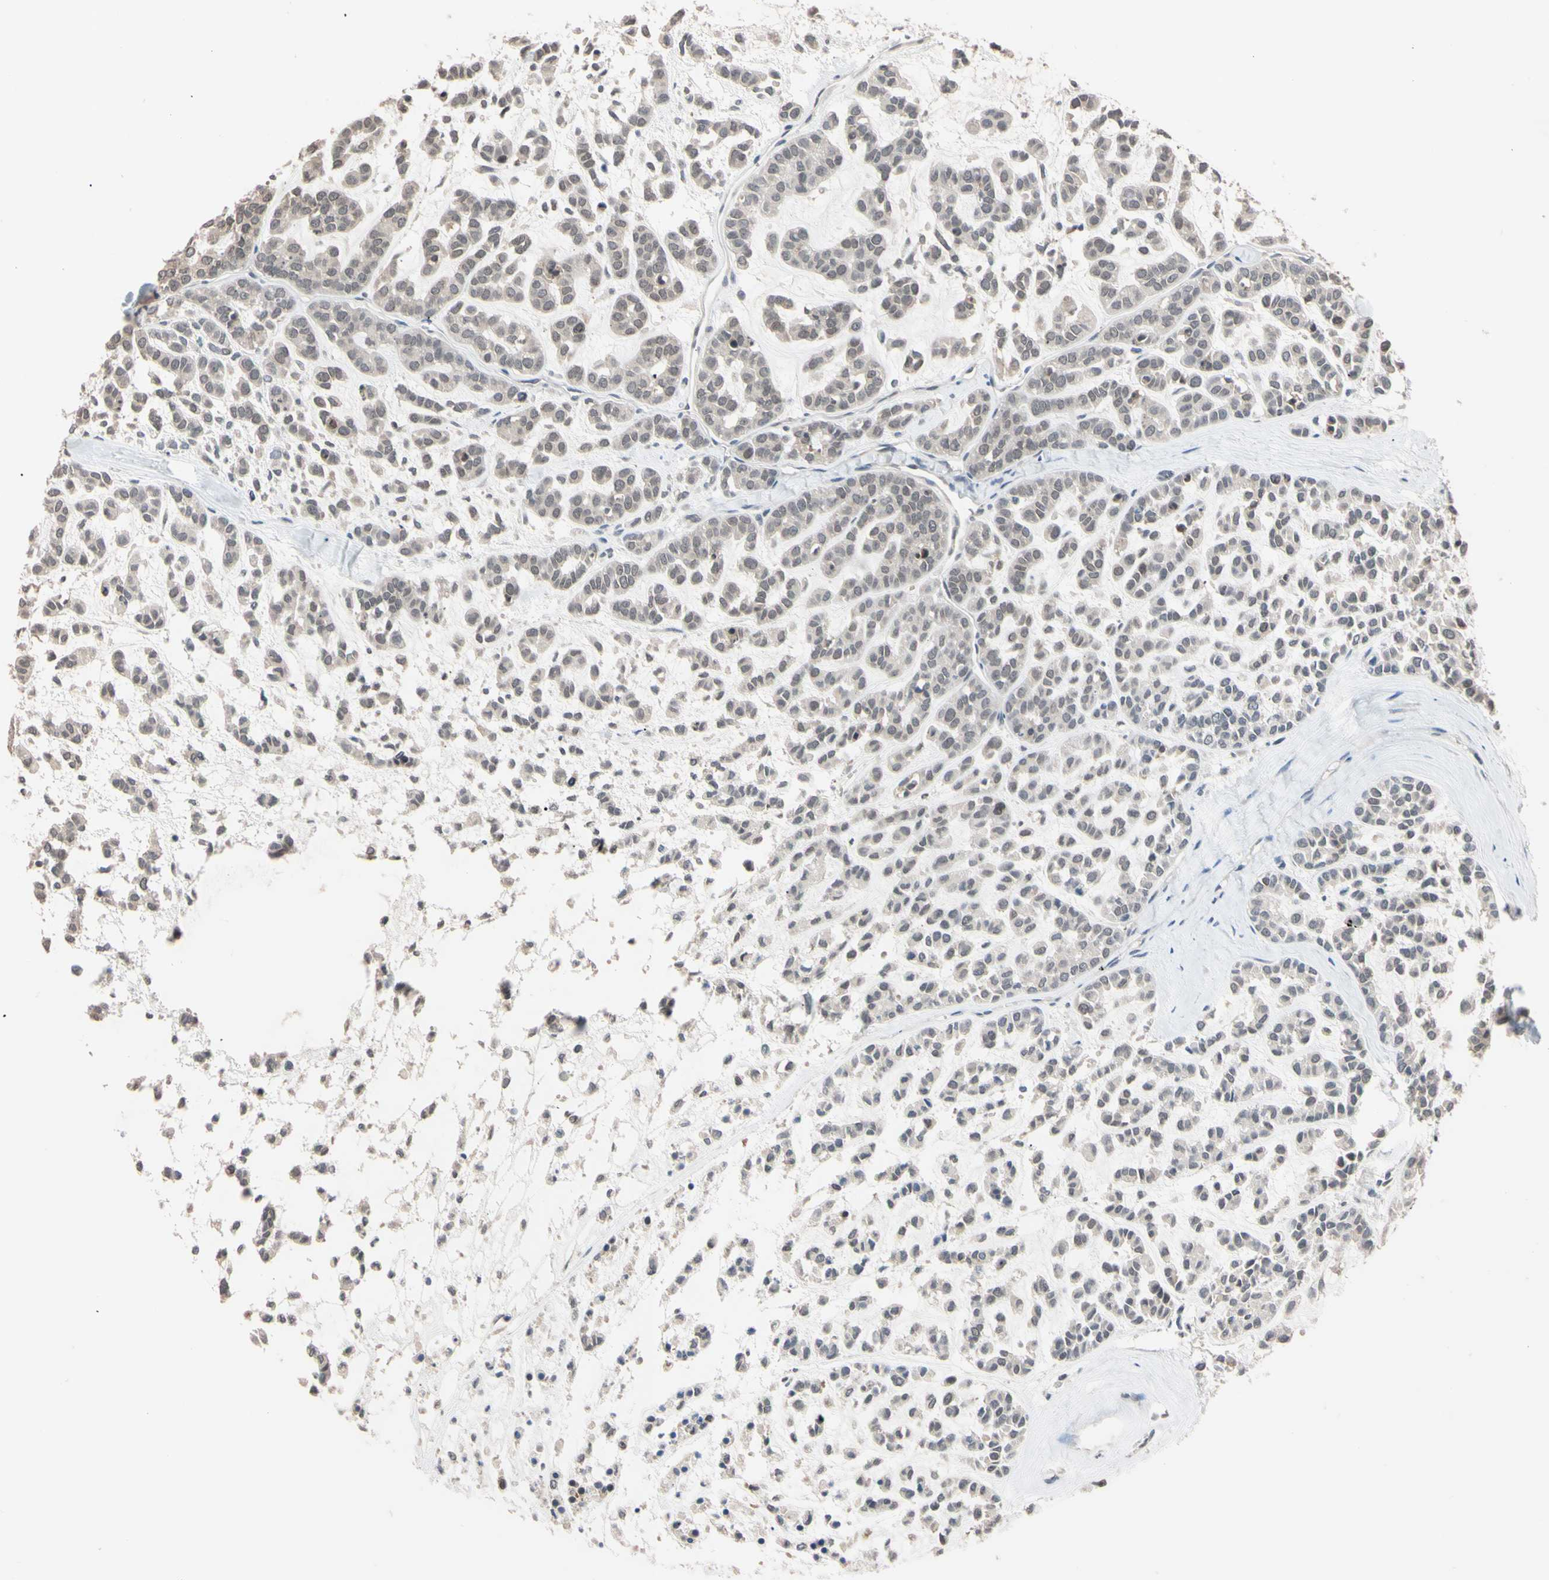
{"staining": {"intensity": "negative", "quantity": "none", "location": "none"}, "tissue": "head and neck cancer", "cell_type": "Tumor cells", "image_type": "cancer", "snomed": [{"axis": "morphology", "description": "Adenocarcinoma, NOS"}, {"axis": "morphology", "description": "Adenoma, NOS"}, {"axis": "topography", "description": "Head-Neck"}], "caption": "This is an immunohistochemistry (IHC) histopathology image of human head and neck cancer (adenoma). There is no staining in tumor cells.", "gene": "UBE2I", "patient": {"sex": "female", "age": 55}}